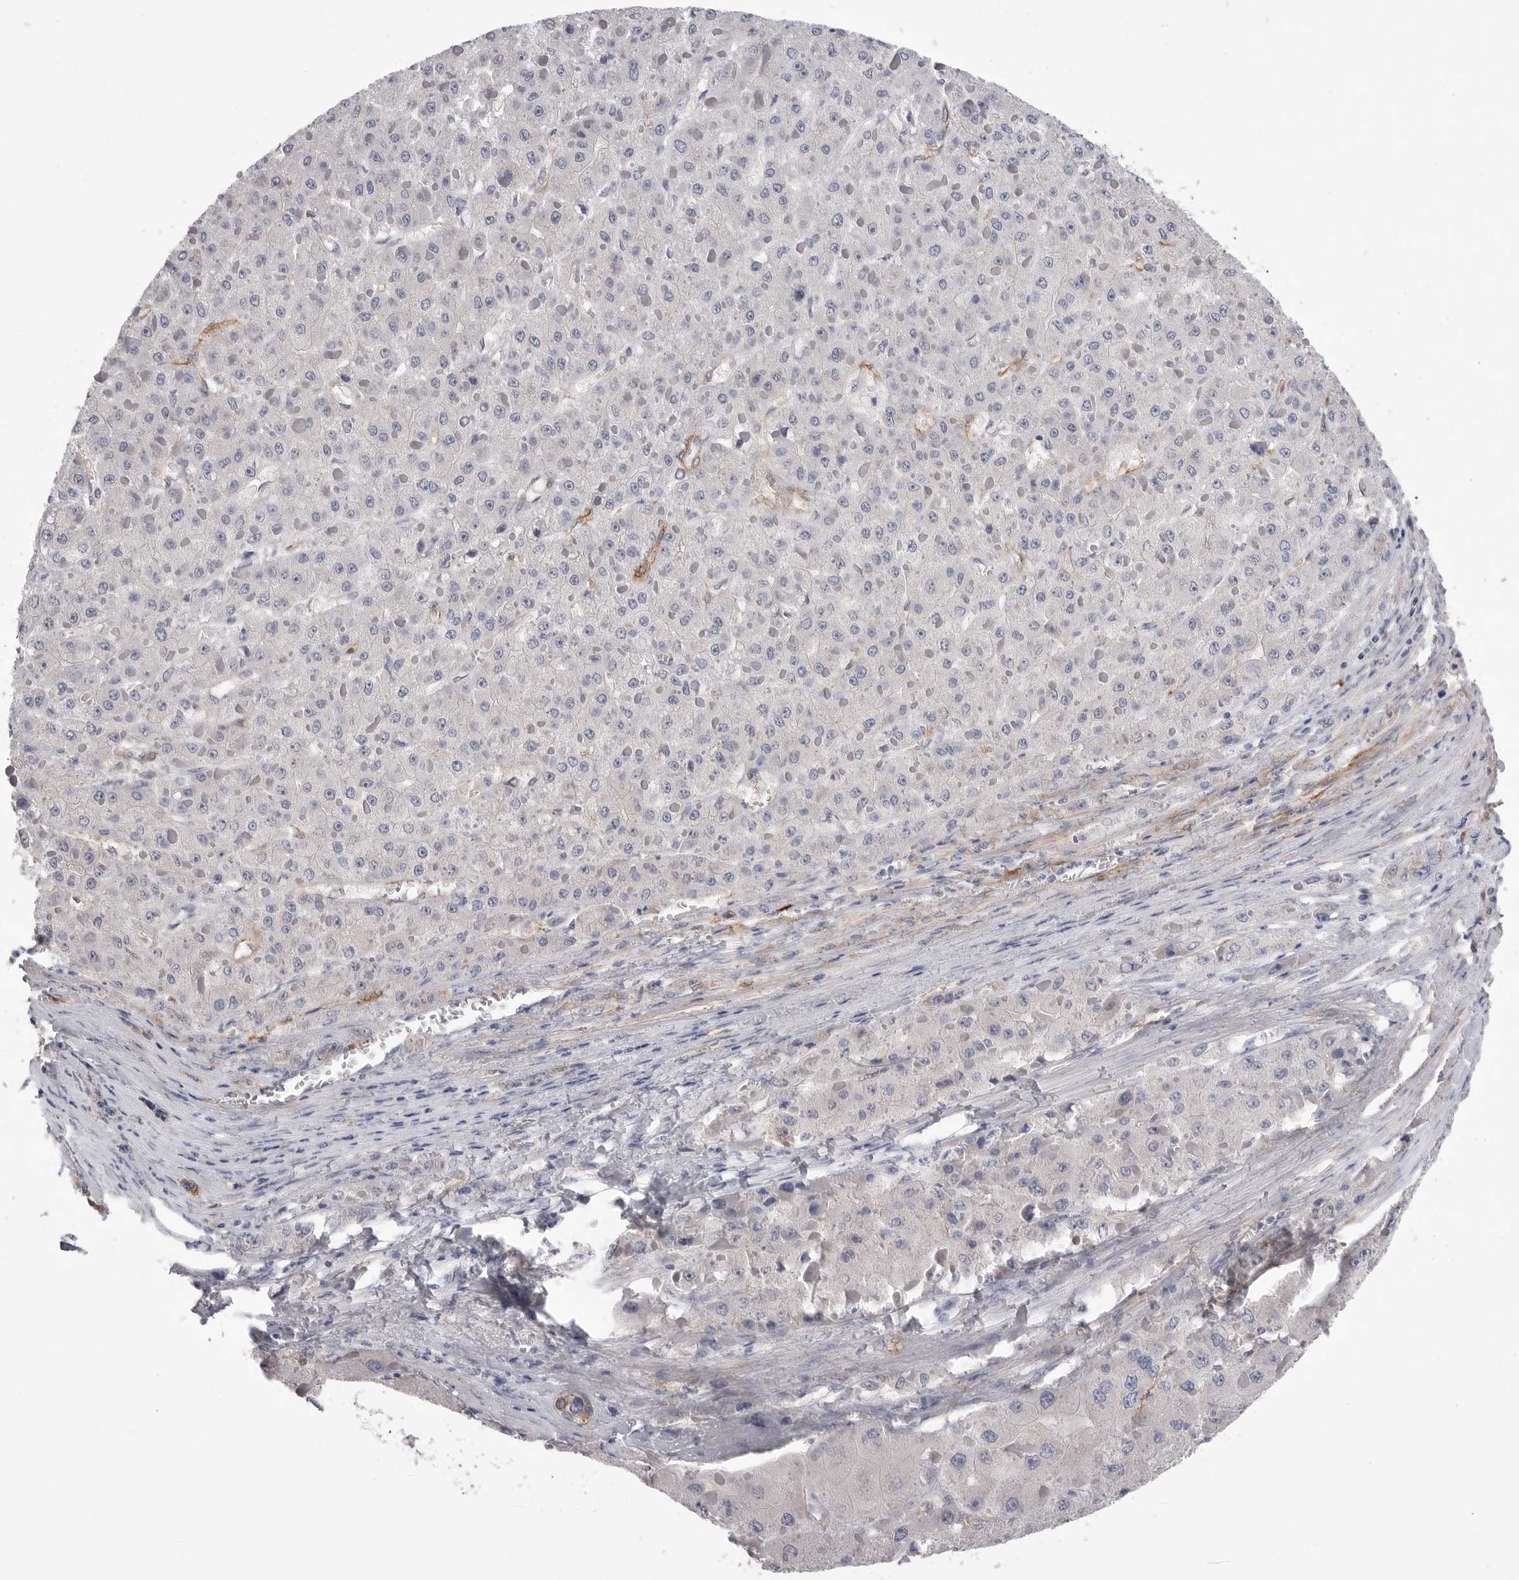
{"staining": {"intensity": "negative", "quantity": "none", "location": "none"}, "tissue": "liver cancer", "cell_type": "Tumor cells", "image_type": "cancer", "snomed": [{"axis": "morphology", "description": "Carcinoma, Hepatocellular, NOS"}, {"axis": "topography", "description": "Liver"}], "caption": "There is no significant expression in tumor cells of liver hepatocellular carcinoma.", "gene": "AKAP12", "patient": {"sex": "female", "age": 73}}